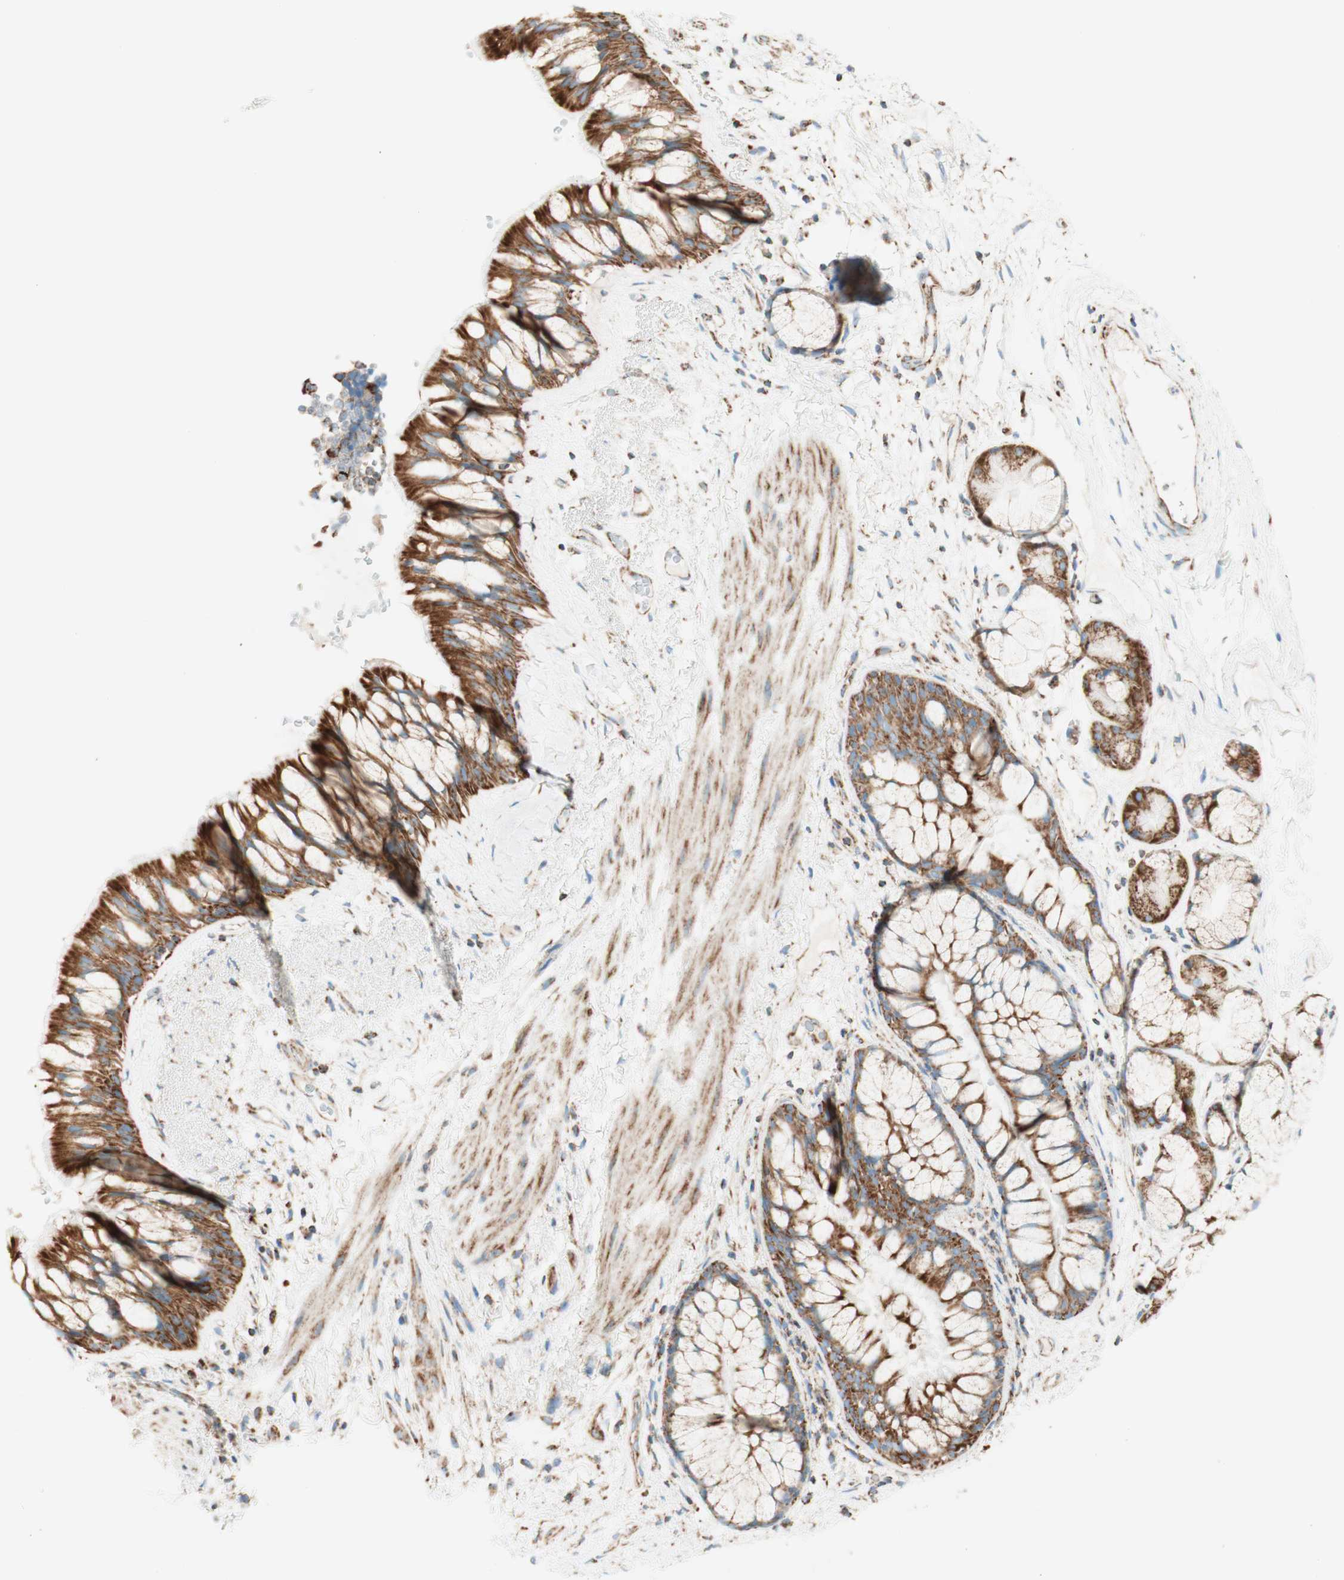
{"staining": {"intensity": "strong", "quantity": ">75%", "location": "cytoplasmic/membranous"}, "tissue": "bronchus", "cell_type": "Respiratory epithelial cells", "image_type": "normal", "snomed": [{"axis": "morphology", "description": "Normal tissue, NOS"}, {"axis": "topography", "description": "Bronchus"}], "caption": "Bronchus stained for a protein (brown) demonstrates strong cytoplasmic/membranous positive expression in approximately >75% of respiratory epithelial cells.", "gene": "TOMM20", "patient": {"sex": "male", "age": 66}}